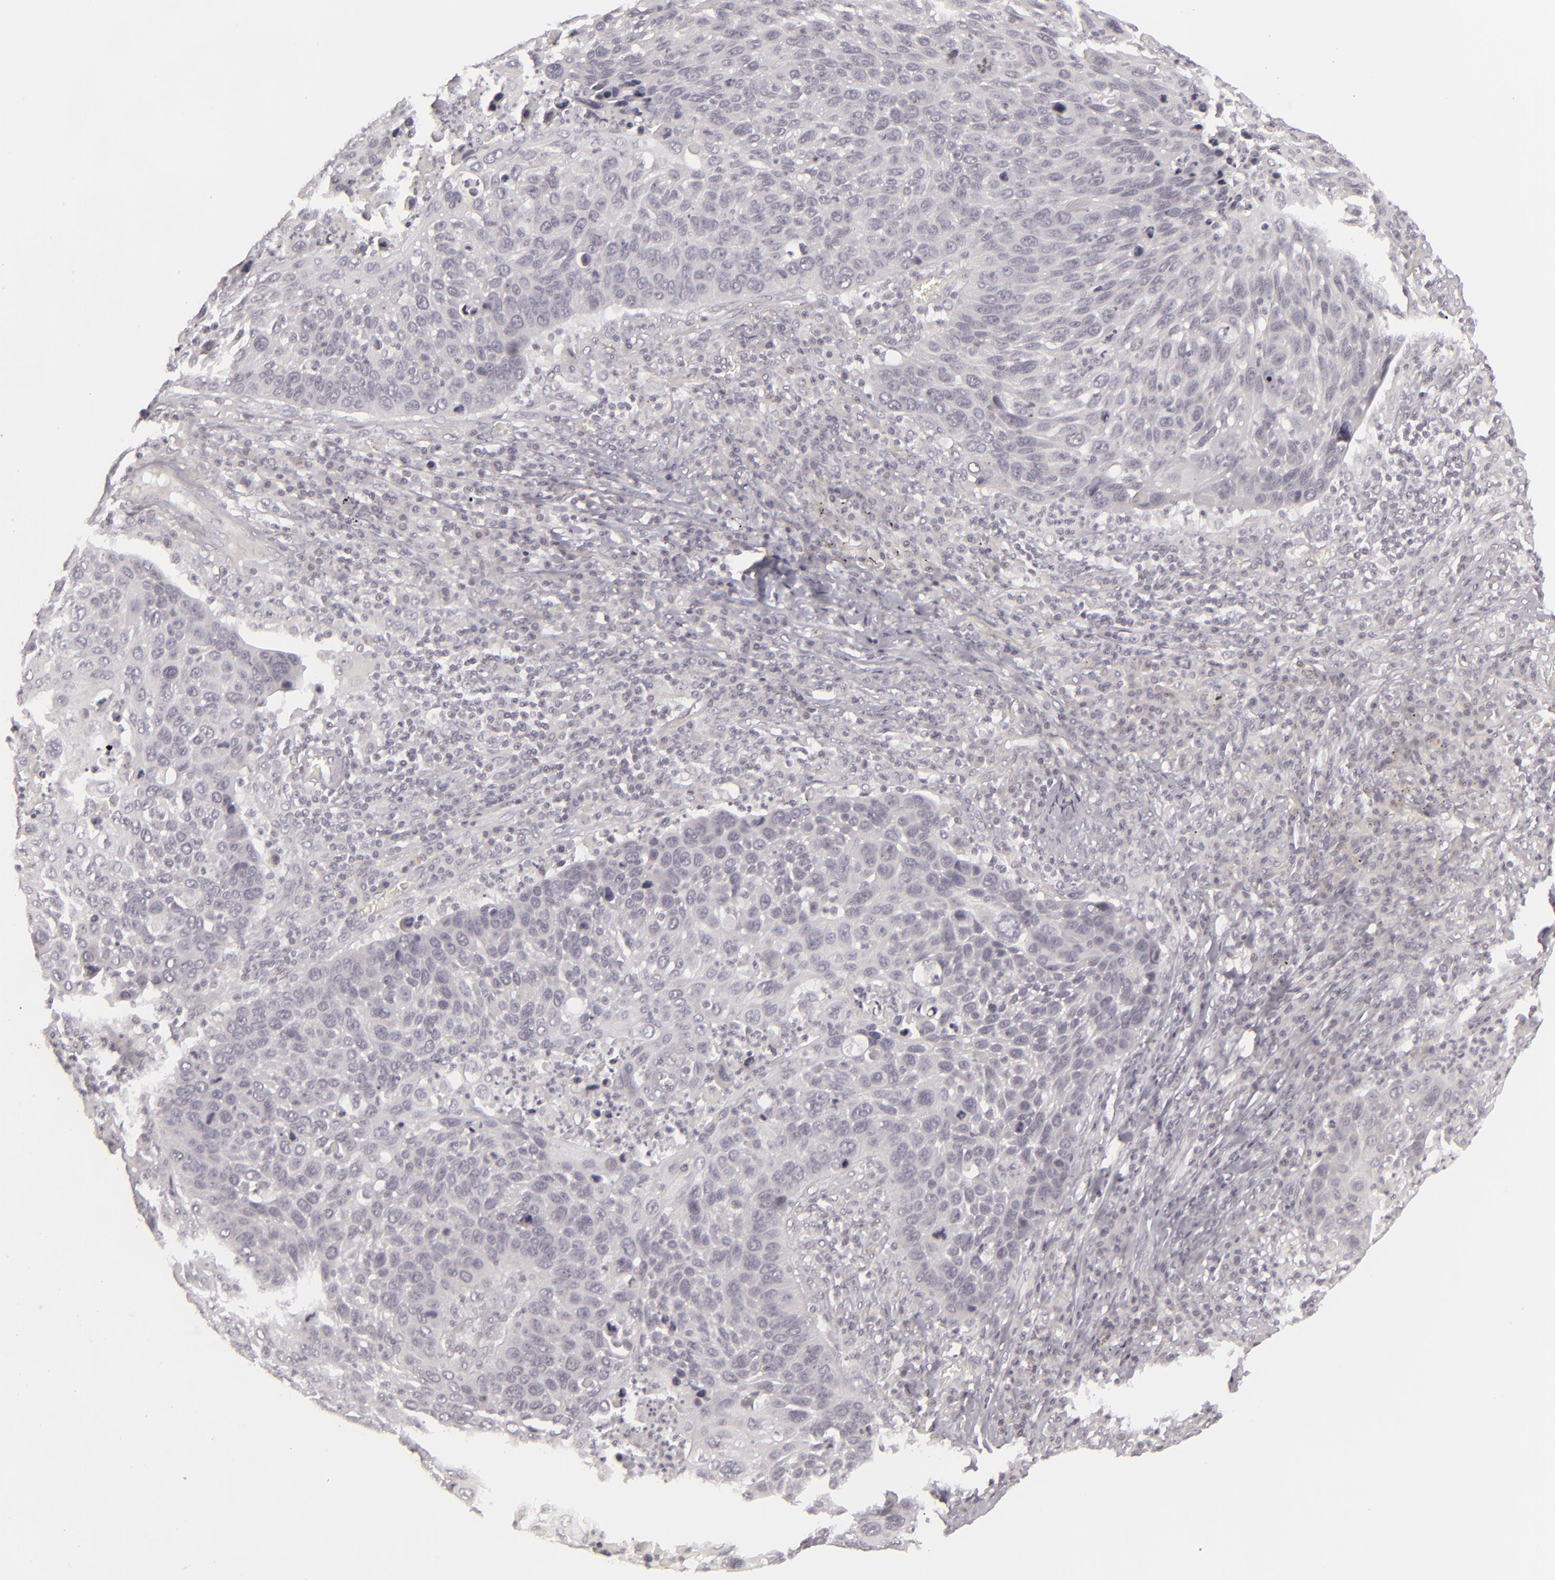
{"staining": {"intensity": "negative", "quantity": "none", "location": "none"}, "tissue": "lung cancer", "cell_type": "Tumor cells", "image_type": "cancer", "snomed": [{"axis": "morphology", "description": "Squamous cell carcinoma, NOS"}, {"axis": "topography", "description": "Lung"}], "caption": "A histopathology image of human squamous cell carcinoma (lung) is negative for staining in tumor cells.", "gene": "DLG3", "patient": {"sex": "male", "age": 68}}